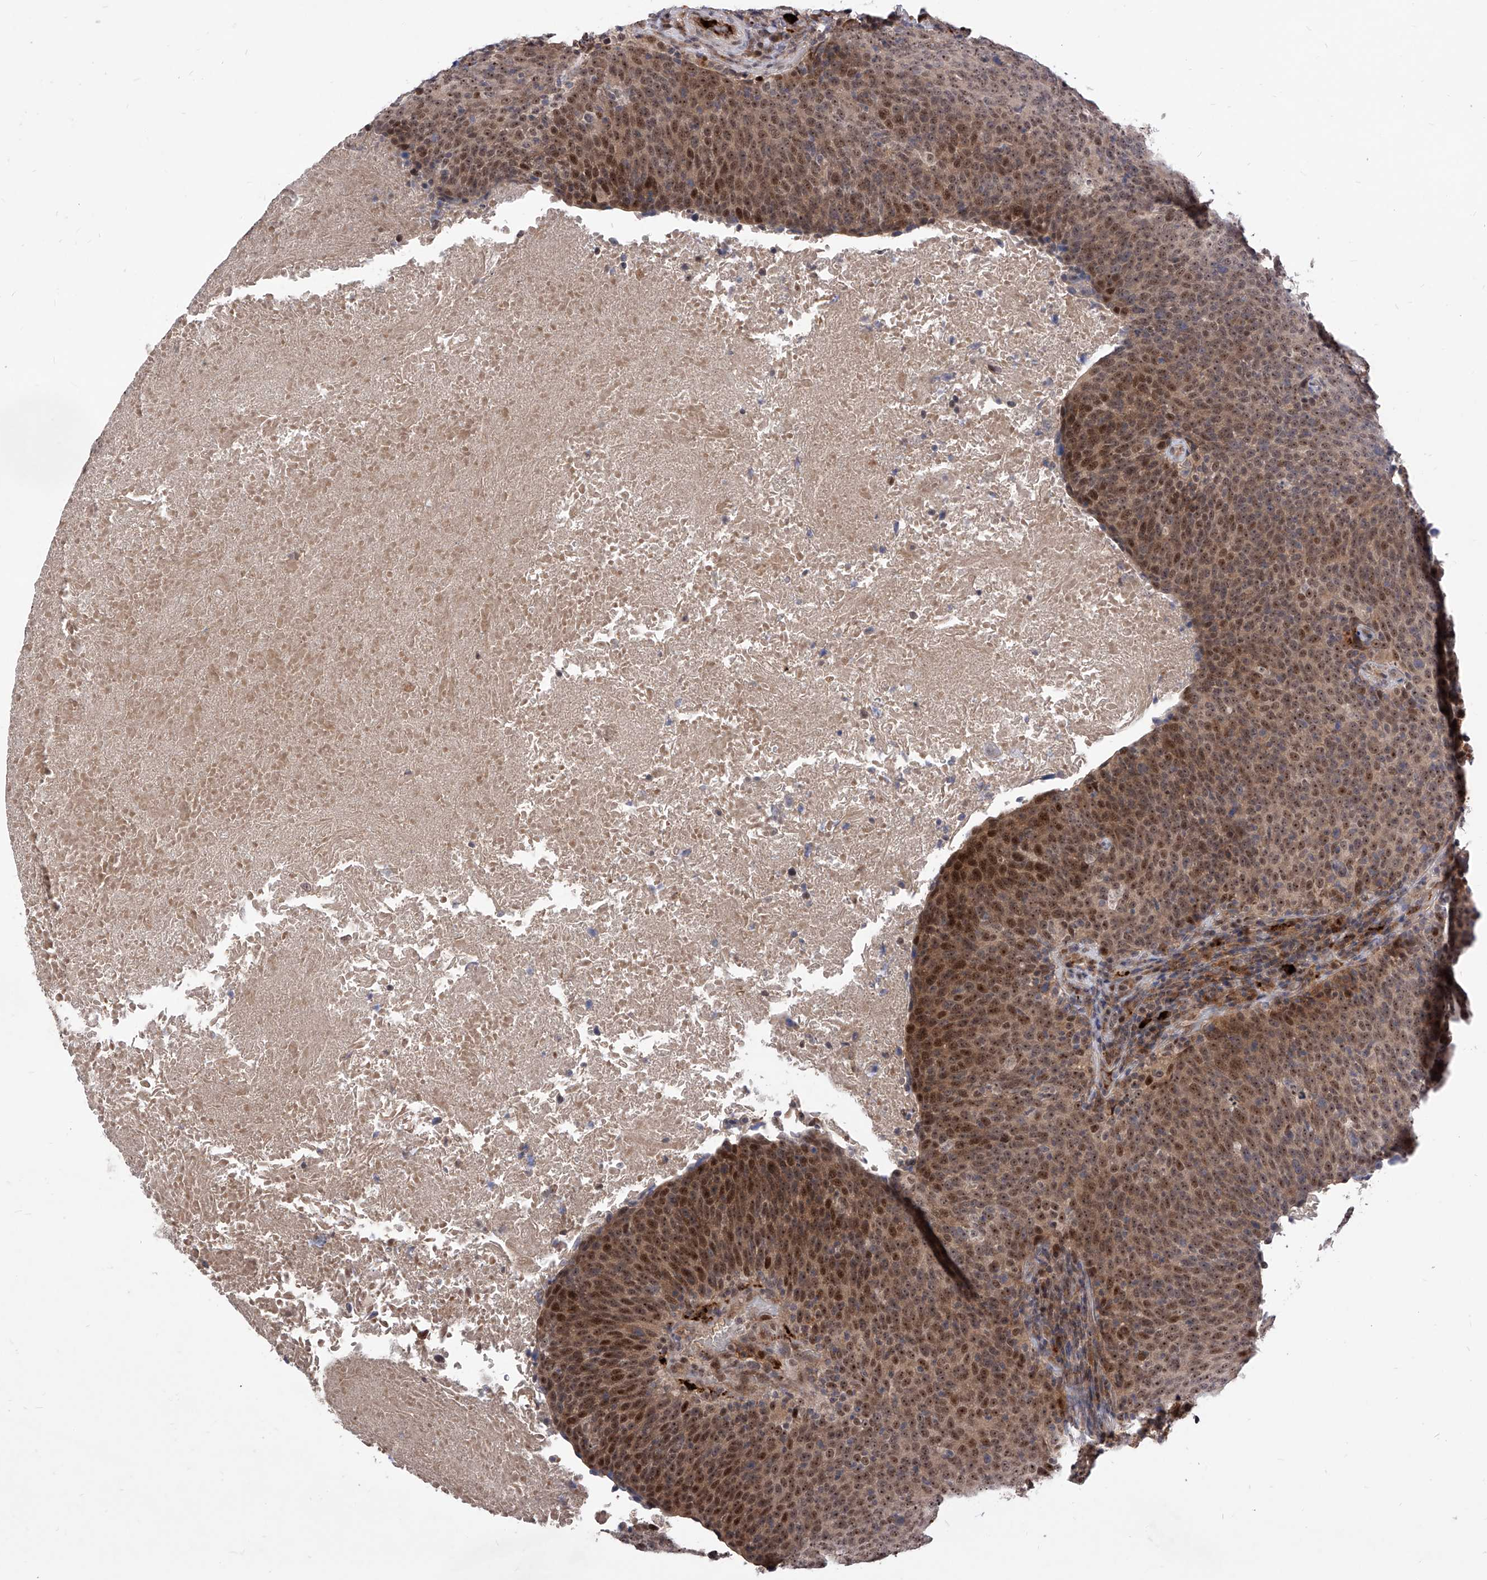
{"staining": {"intensity": "moderate", "quantity": ">75%", "location": "cytoplasmic/membranous,nuclear"}, "tissue": "head and neck cancer", "cell_type": "Tumor cells", "image_type": "cancer", "snomed": [{"axis": "morphology", "description": "Squamous cell carcinoma, NOS"}, {"axis": "morphology", "description": "Squamous cell carcinoma, metastatic, NOS"}, {"axis": "topography", "description": "Lymph node"}, {"axis": "topography", "description": "Head-Neck"}], "caption": "About >75% of tumor cells in human metastatic squamous cell carcinoma (head and neck) display moderate cytoplasmic/membranous and nuclear protein expression as visualized by brown immunohistochemical staining.", "gene": "LGR4", "patient": {"sex": "male", "age": 62}}